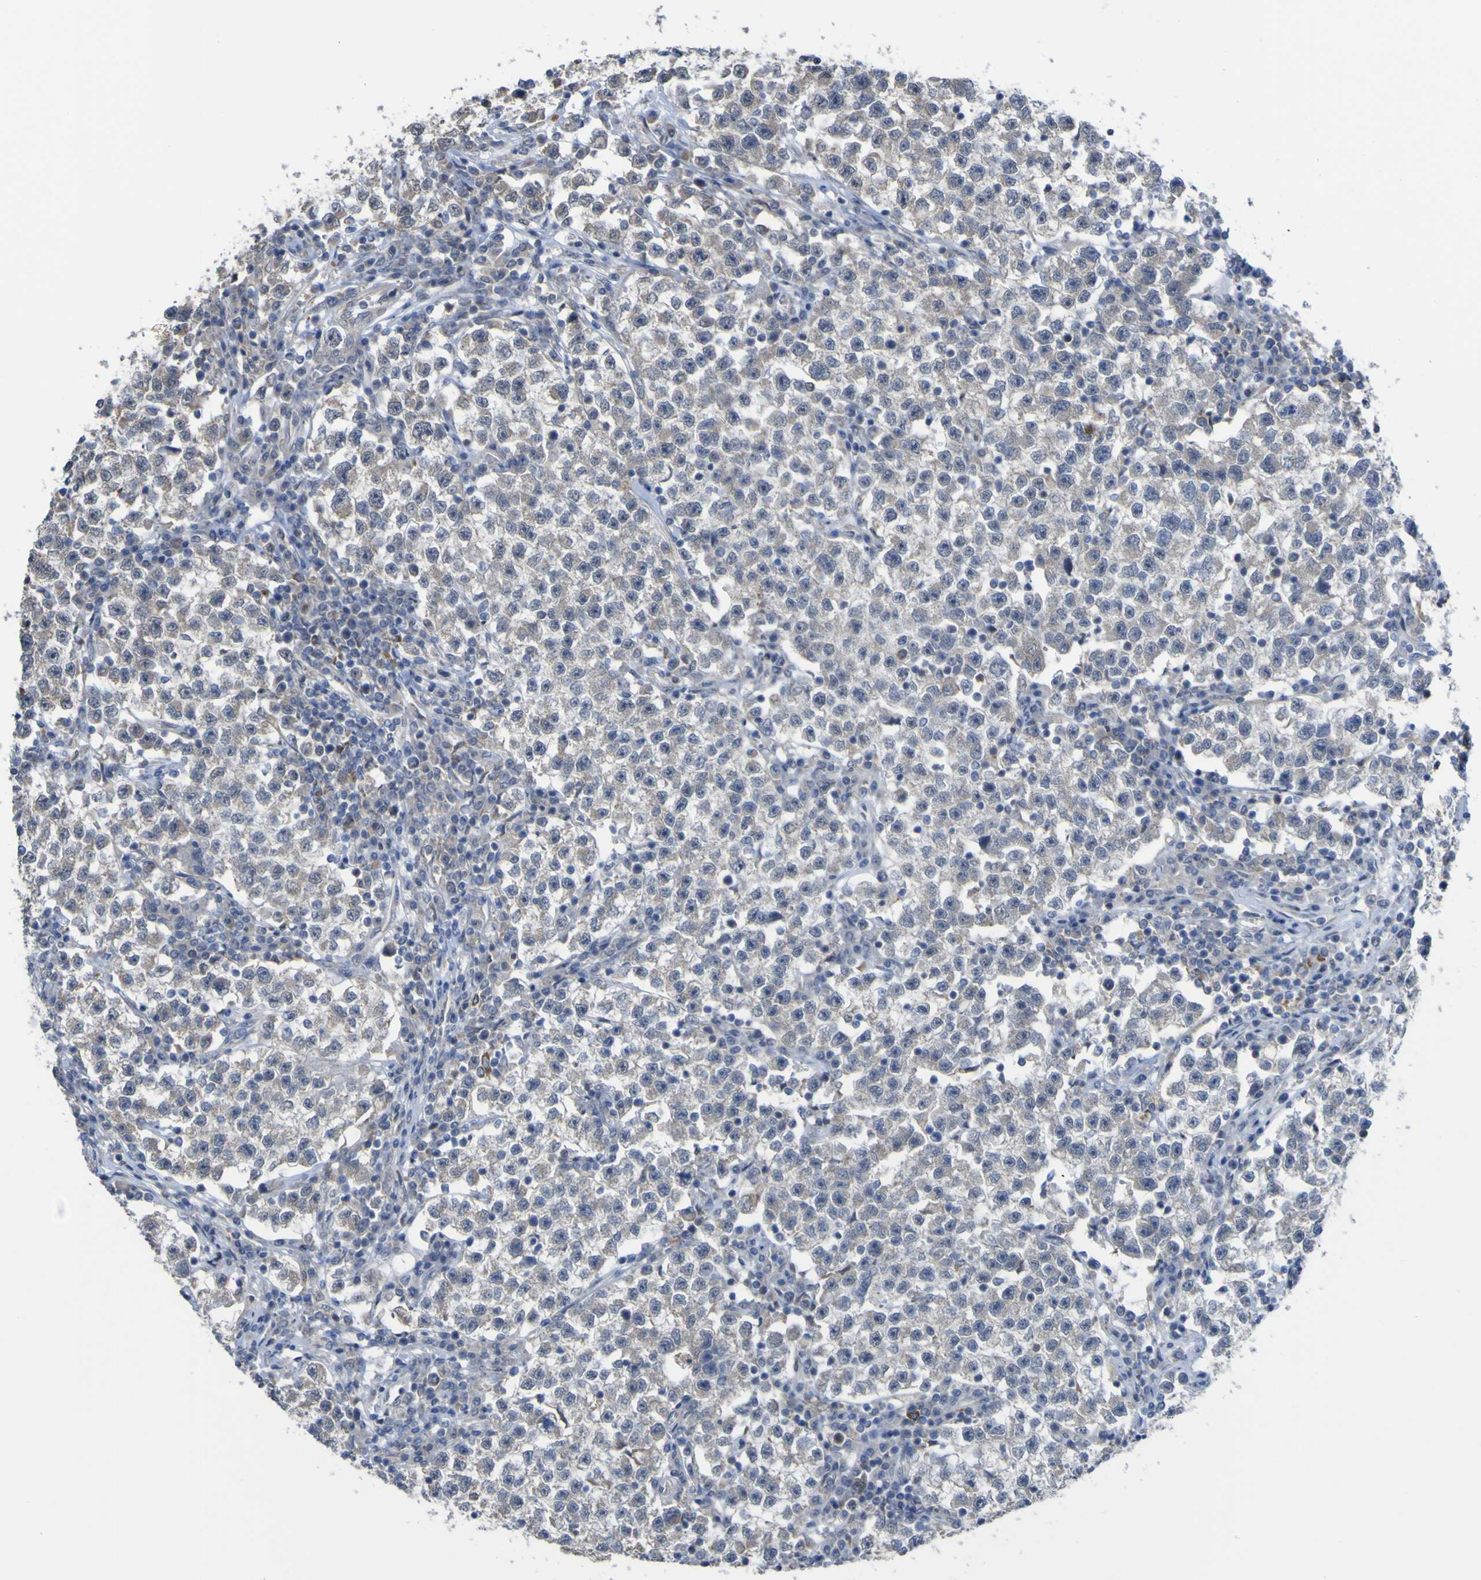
{"staining": {"intensity": "negative", "quantity": "none", "location": "none"}, "tissue": "testis cancer", "cell_type": "Tumor cells", "image_type": "cancer", "snomed": [{"axis": "morphology", "description": "Seminoma, NOS"}, {"axis": "topography", "description": "Testis"}], "caption": "This micrograph is of seminoma (testis) stained with IHC to label a protein in brown with the nuclei are counter-stained blue. There is no staining in tumor cells. (DAB (3,3'-diaminobenzidine) IHC with hematoxylin counter stain).", "gene": "TNFRSF11A", "patient": {"sex": "male", "age": 22}}